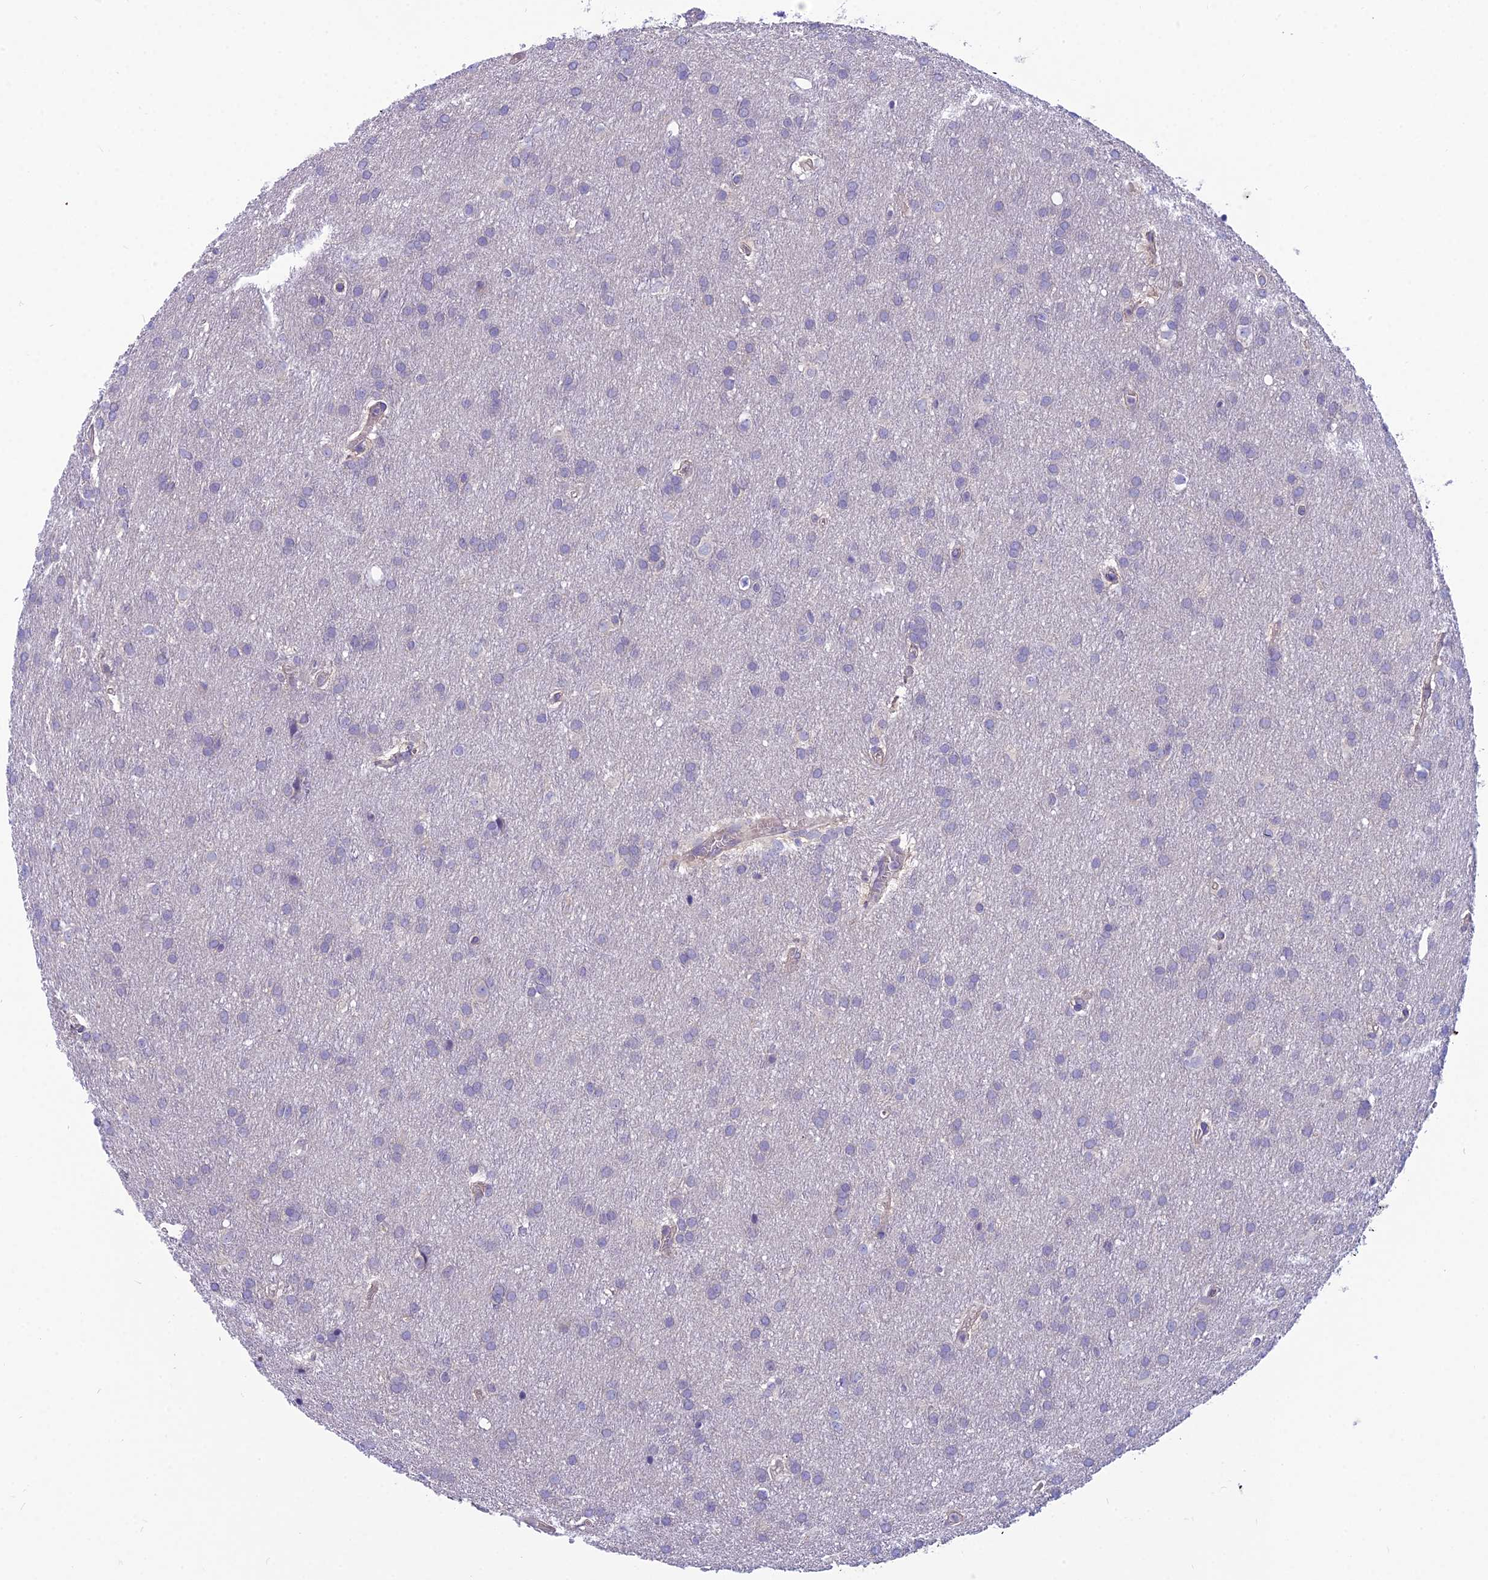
{"staining": {"intensity": "negative", "quantity": "none", "location": "none"}, "tissue": "glioma", "cell_type": "Tumor cells", "image_type": "cancer", "snomed": [{"axis": "morphology", "description": "Glioma, malignant, Low grade"}, {"axis": "topography", "description": "Brain"}], "caption": "Glioma was stained to show a protein in brown. There is no significant positivity in tumor cells.", "gene": "RBM41", "patient": {"sex": "female", "age": 32}}